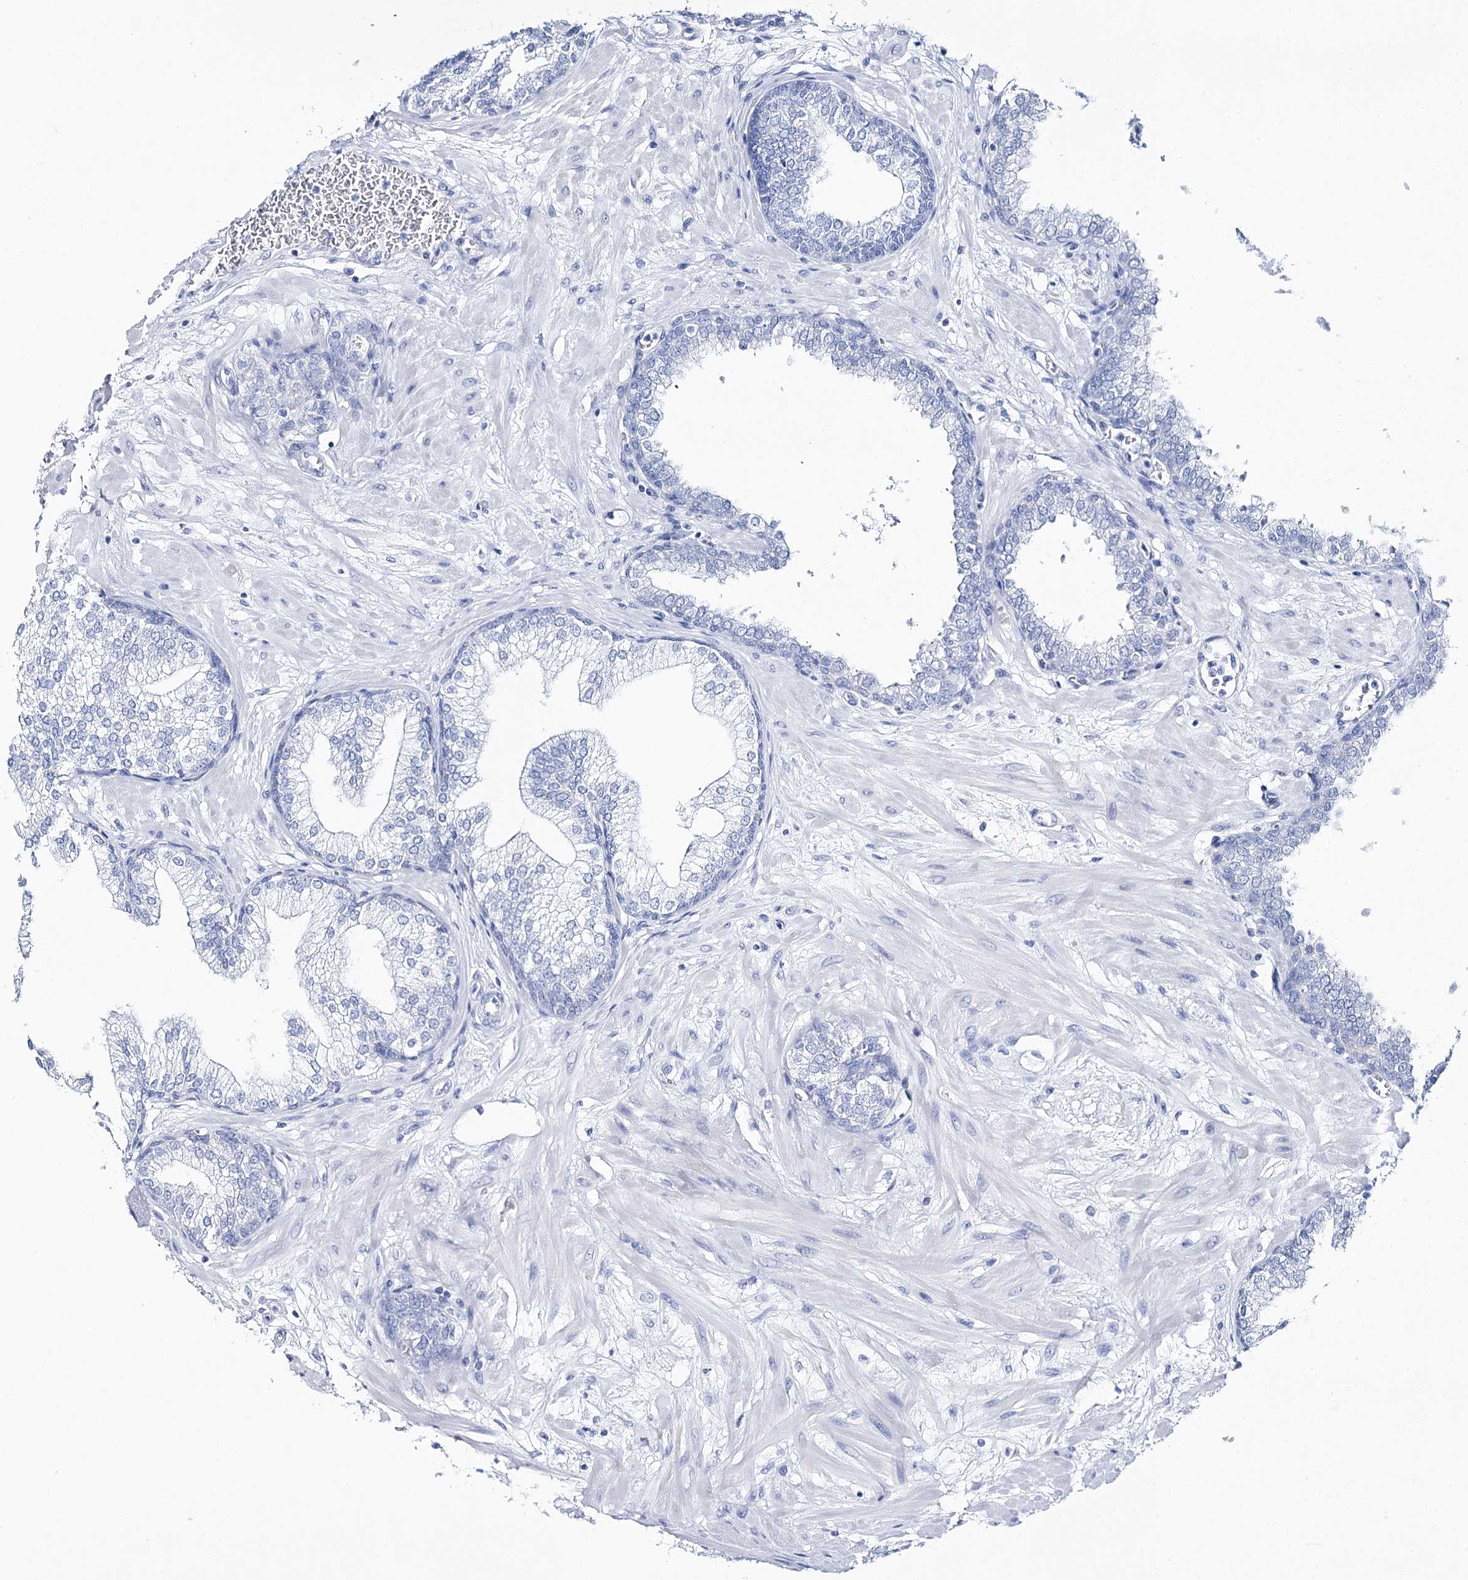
{"staining": {"intensity": "negative", "quantity": "none", "location": "none"}, "tissue": "prostate", "cell_type": "Glandular cells", "image_type": "normal", "snomed": [{"axis": "morphology", "description": "Normal tissue, NOS"}, {"axis": "morphology", "description": "Urothelial carcinoma, Low grade"}, {"axis": "topography", "description": "Urinary bladder"}, {"axis": "topography", "description": "Prostate"}], "caption": "Image shows no significant protein positivity in glandular cells of benign prostate. (Stains: DAB (3,3'-diaminobenzidine) IHC with hematoxylin counter stain, Microscopy: brightfield microscopy at high magnification).", "gene": "CSN3", "patient": {"sex": "male", "age": 60}}